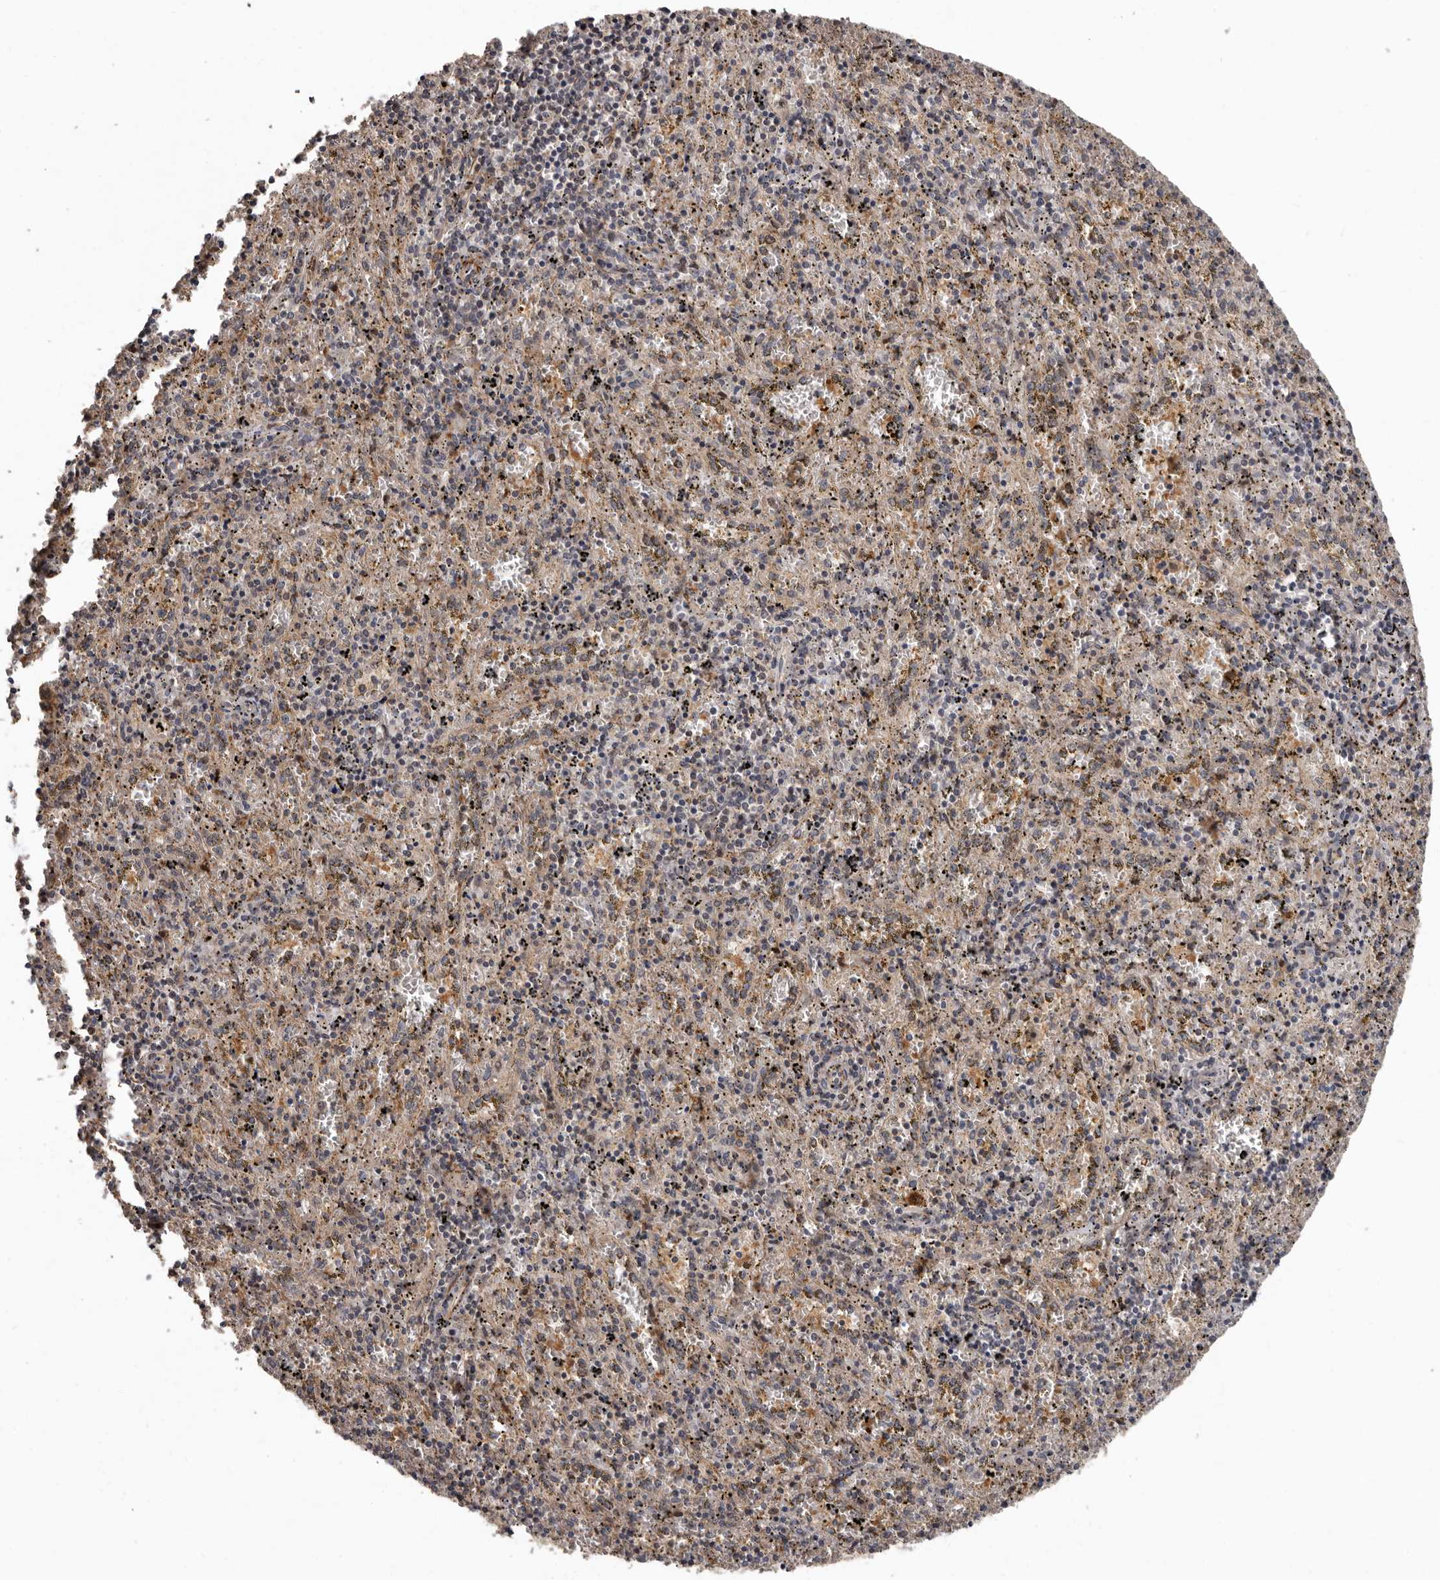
{"staining": {"intensity": "weak", "quantity": "<25%", "location": "cytoplasmic/membranous"}, "tissue": "spleen", "cell_type": "Cells in red pulp", "image_type": "normal", "snomed": [{"axis": "morphology", "description": "Normal tissue, NOS"}, {"axis": "topography", "description": "Spleen"}], "caption": "IHC image of normal spleen: human spleen stained with DAB (3,3'-diaminobenzidine) exhibits no significant protein expression in cells in red pulp. The staining was performed using DAB to visualize the protein expression in brown, while the nuclei were stained in blue with hematoxylin (Magnification: 20x).", "gene": "FGFR4", "patient": {"sex": "male", "age": 11}}